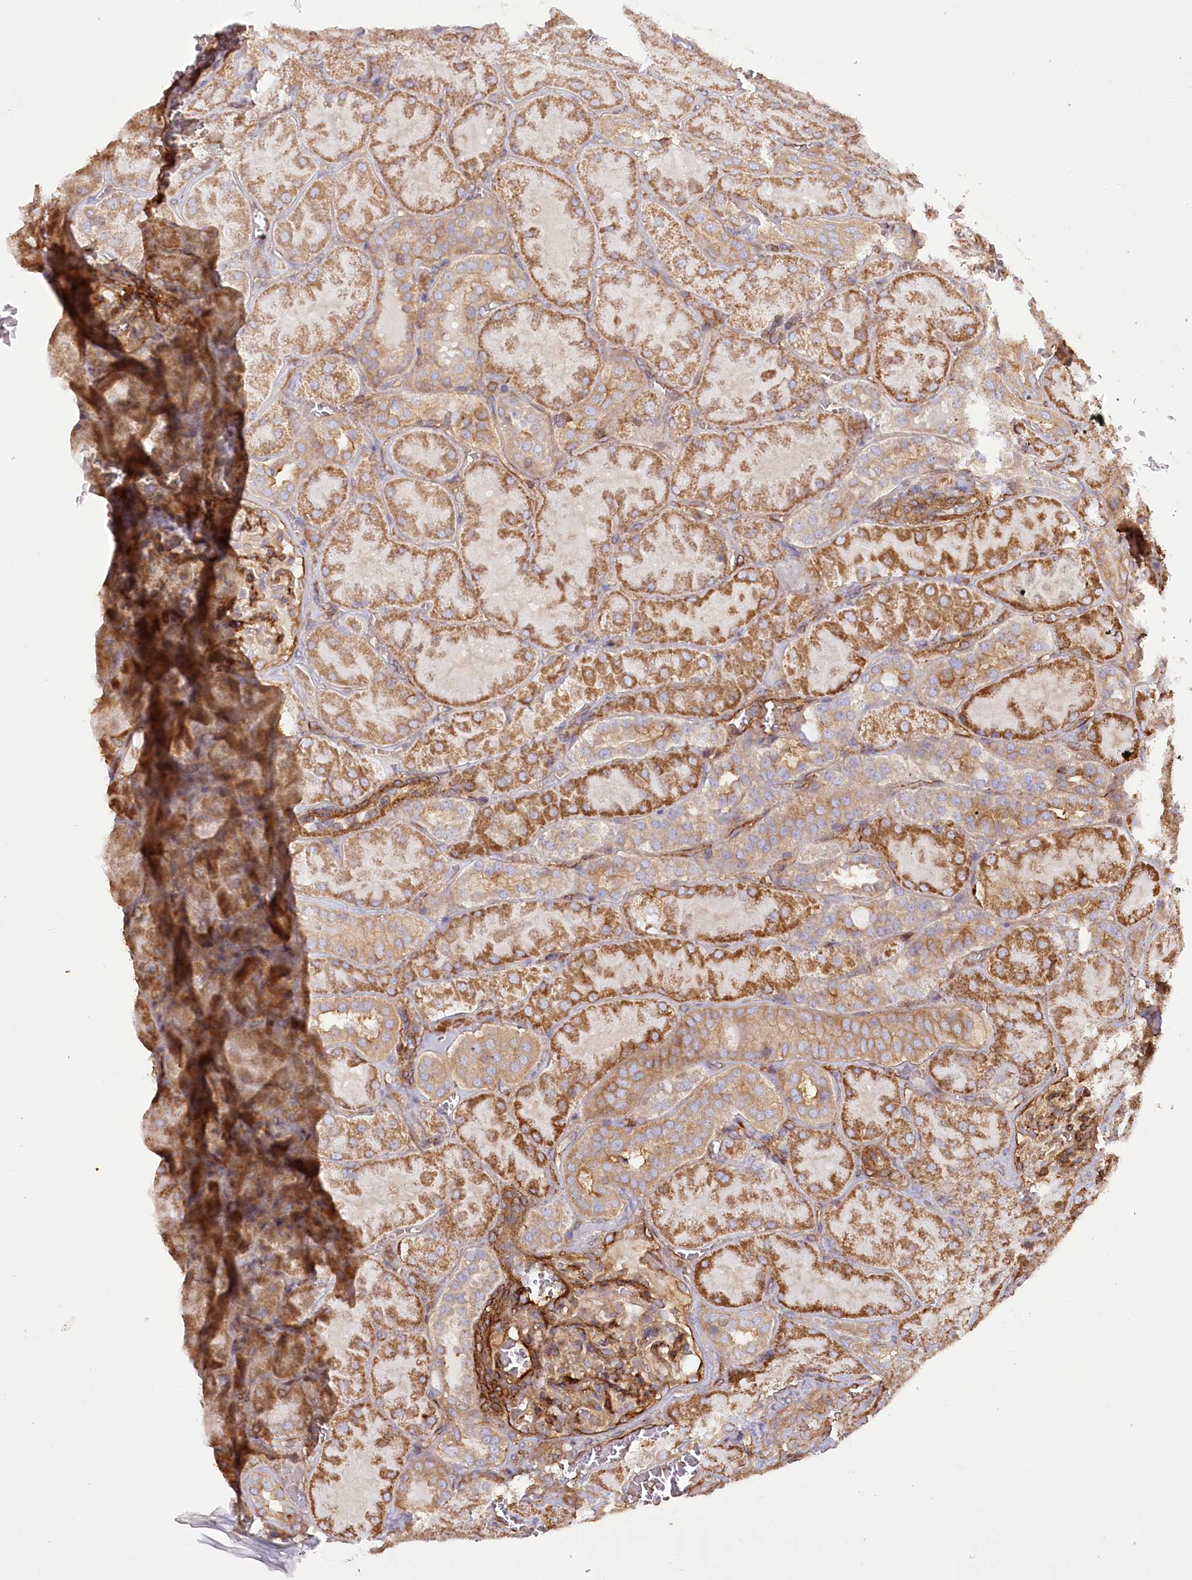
{"staining": {"intensity": "negative", "quantity": "none", "location": "none"}, "tissue": "kidney", "cell_type": "Cells in glomeruli", "image_type": "normal", "snomed": [{"axis": "morphology", "description": "Normal tissue, NOS"}, {"axis": "topography", "description": "Kidney"}], "caption": "Immunohistochemical staining of benign kidney demonstrates no significant positivity in cells in glomeruli. (Stains: DAB (3,3'-diaminobenzidine) immunohistochemistry with hematoxylin counter stain, Microscopy: brightfield microscopy at high magnification).", "gene": "SYNPO2", "patient": {"sex": "male", "age": 28}}